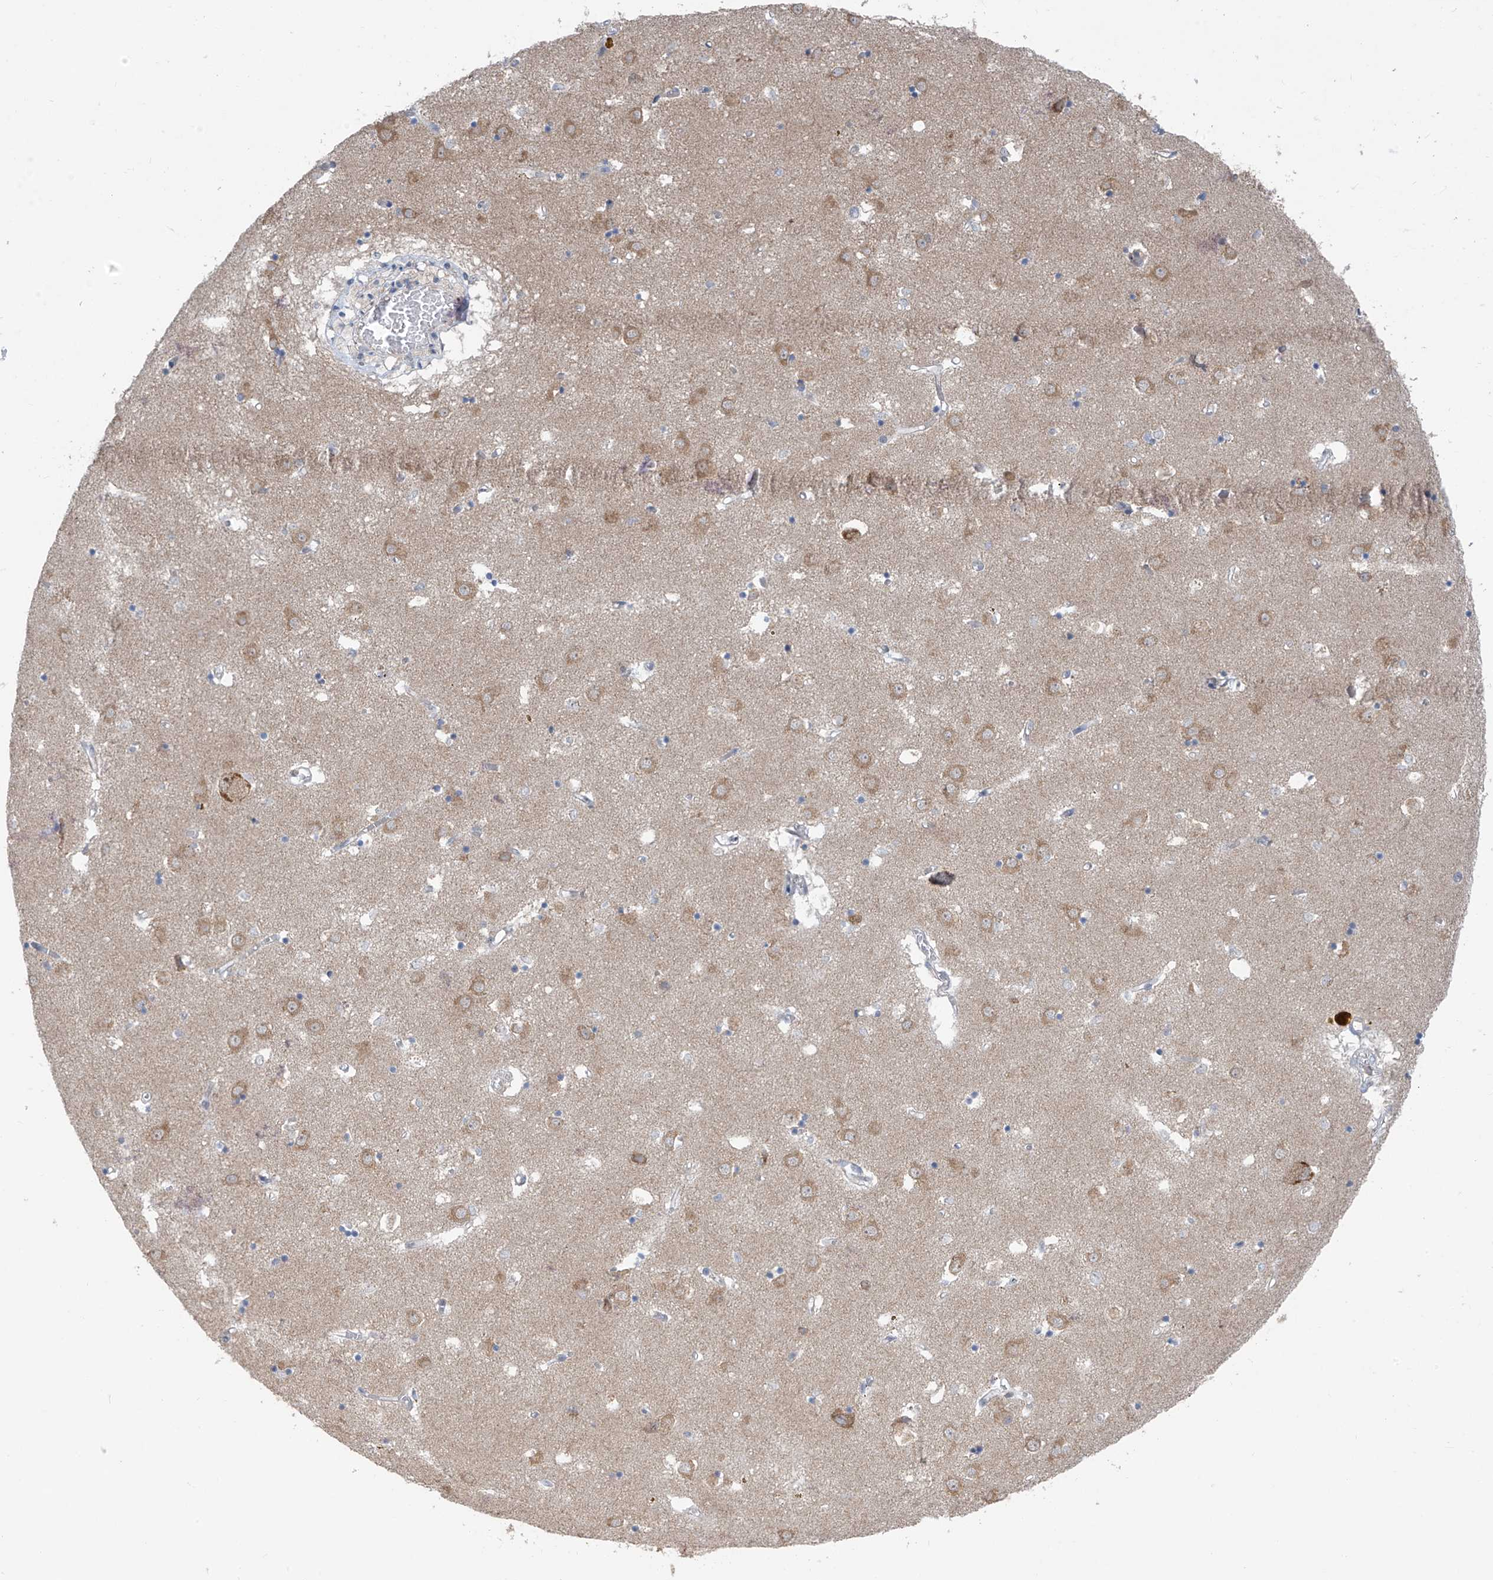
{"staining": {"intensity": "negative", "quantity": "none", "location": "none"}, "tissue": "caudate", "cell_type": "Glial cells", "image_type": "normal", "snomed": [{"axis": "morphology", "description": "Normal tissue, NOS"}, {"axis": "topography", "description": "Lateral ventricle wall"}], "caption": "The photomicrograph reveals no staining of glial cells in unremarkable caudate. (Stains: DAB (3,3'-diaminobenzidine) IHC with hematoxylin counter stain, Microscopy: brightfield microscopy at high magnification).", "gene": "RPL4", "patient": {"sex": "male", "age": 70}}